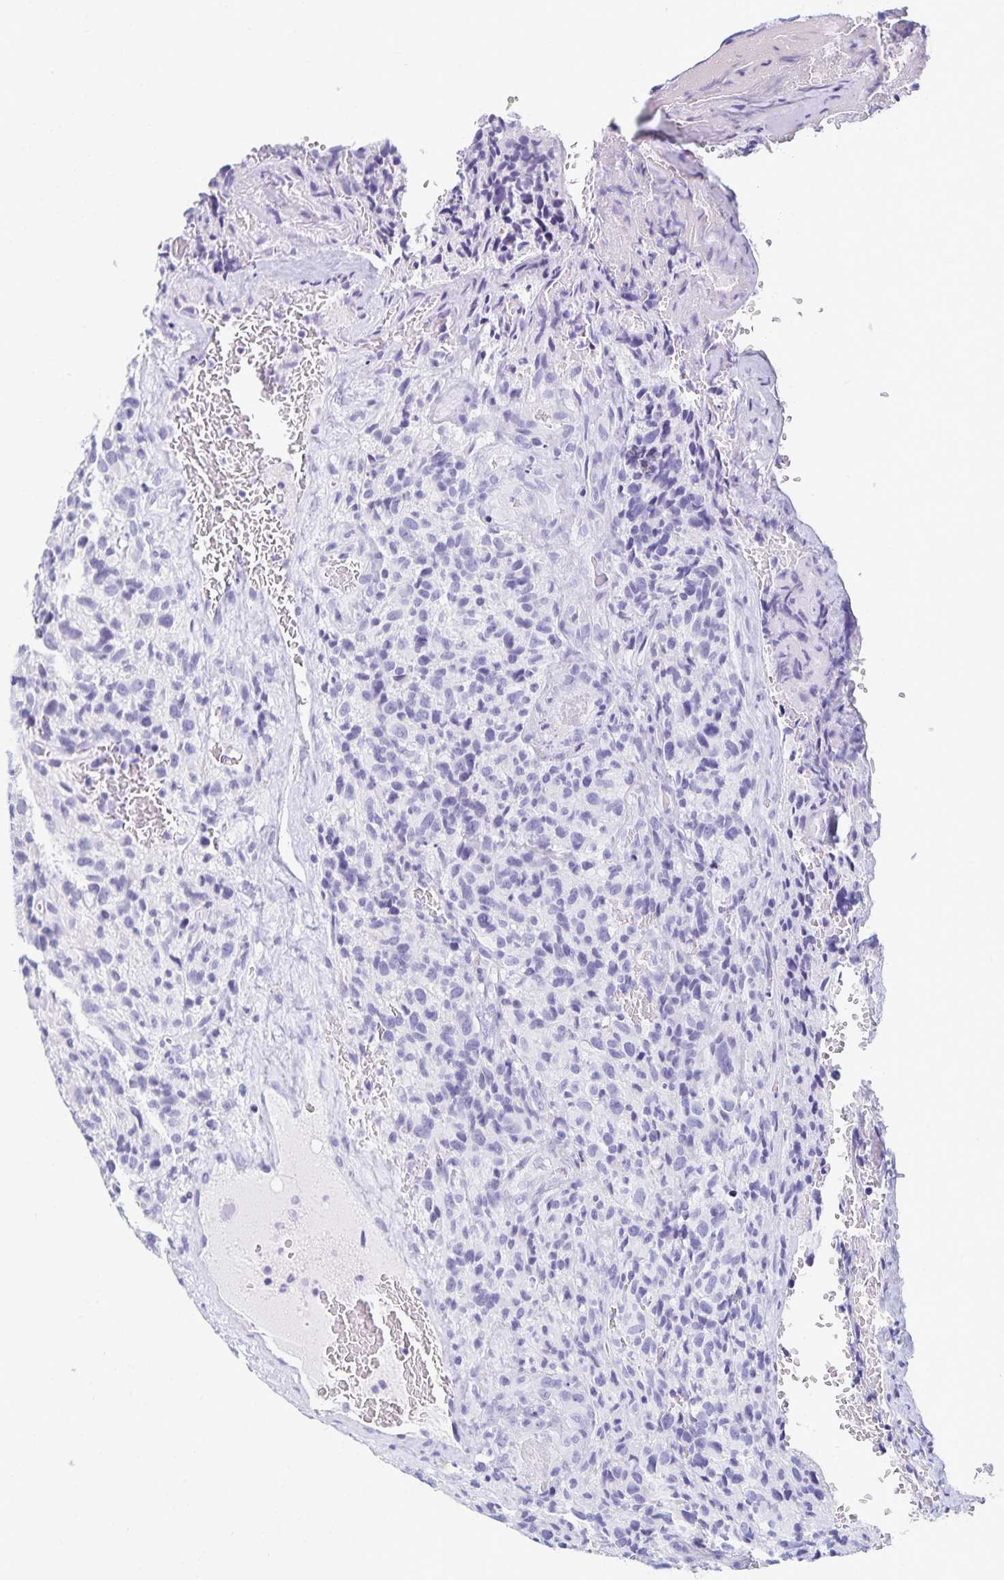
{"staining": {"intensity": "negative", "quantity": "none", "location": "none"}, "tissue": "glioma", "cell_type": "Tumor cells", "image_type": "cancer", "snomed": [{"axis": "morphology", "description": "Glioma, malignant, High grade"}, {"axis": "topography", "description": "Brain"}], "caption": "Human glioma stained for a protein using immunohistochemistry displays no positivity in tumor cells.", "gene": "C2orf50", "patient": {"sex": "male", "age": 76}}